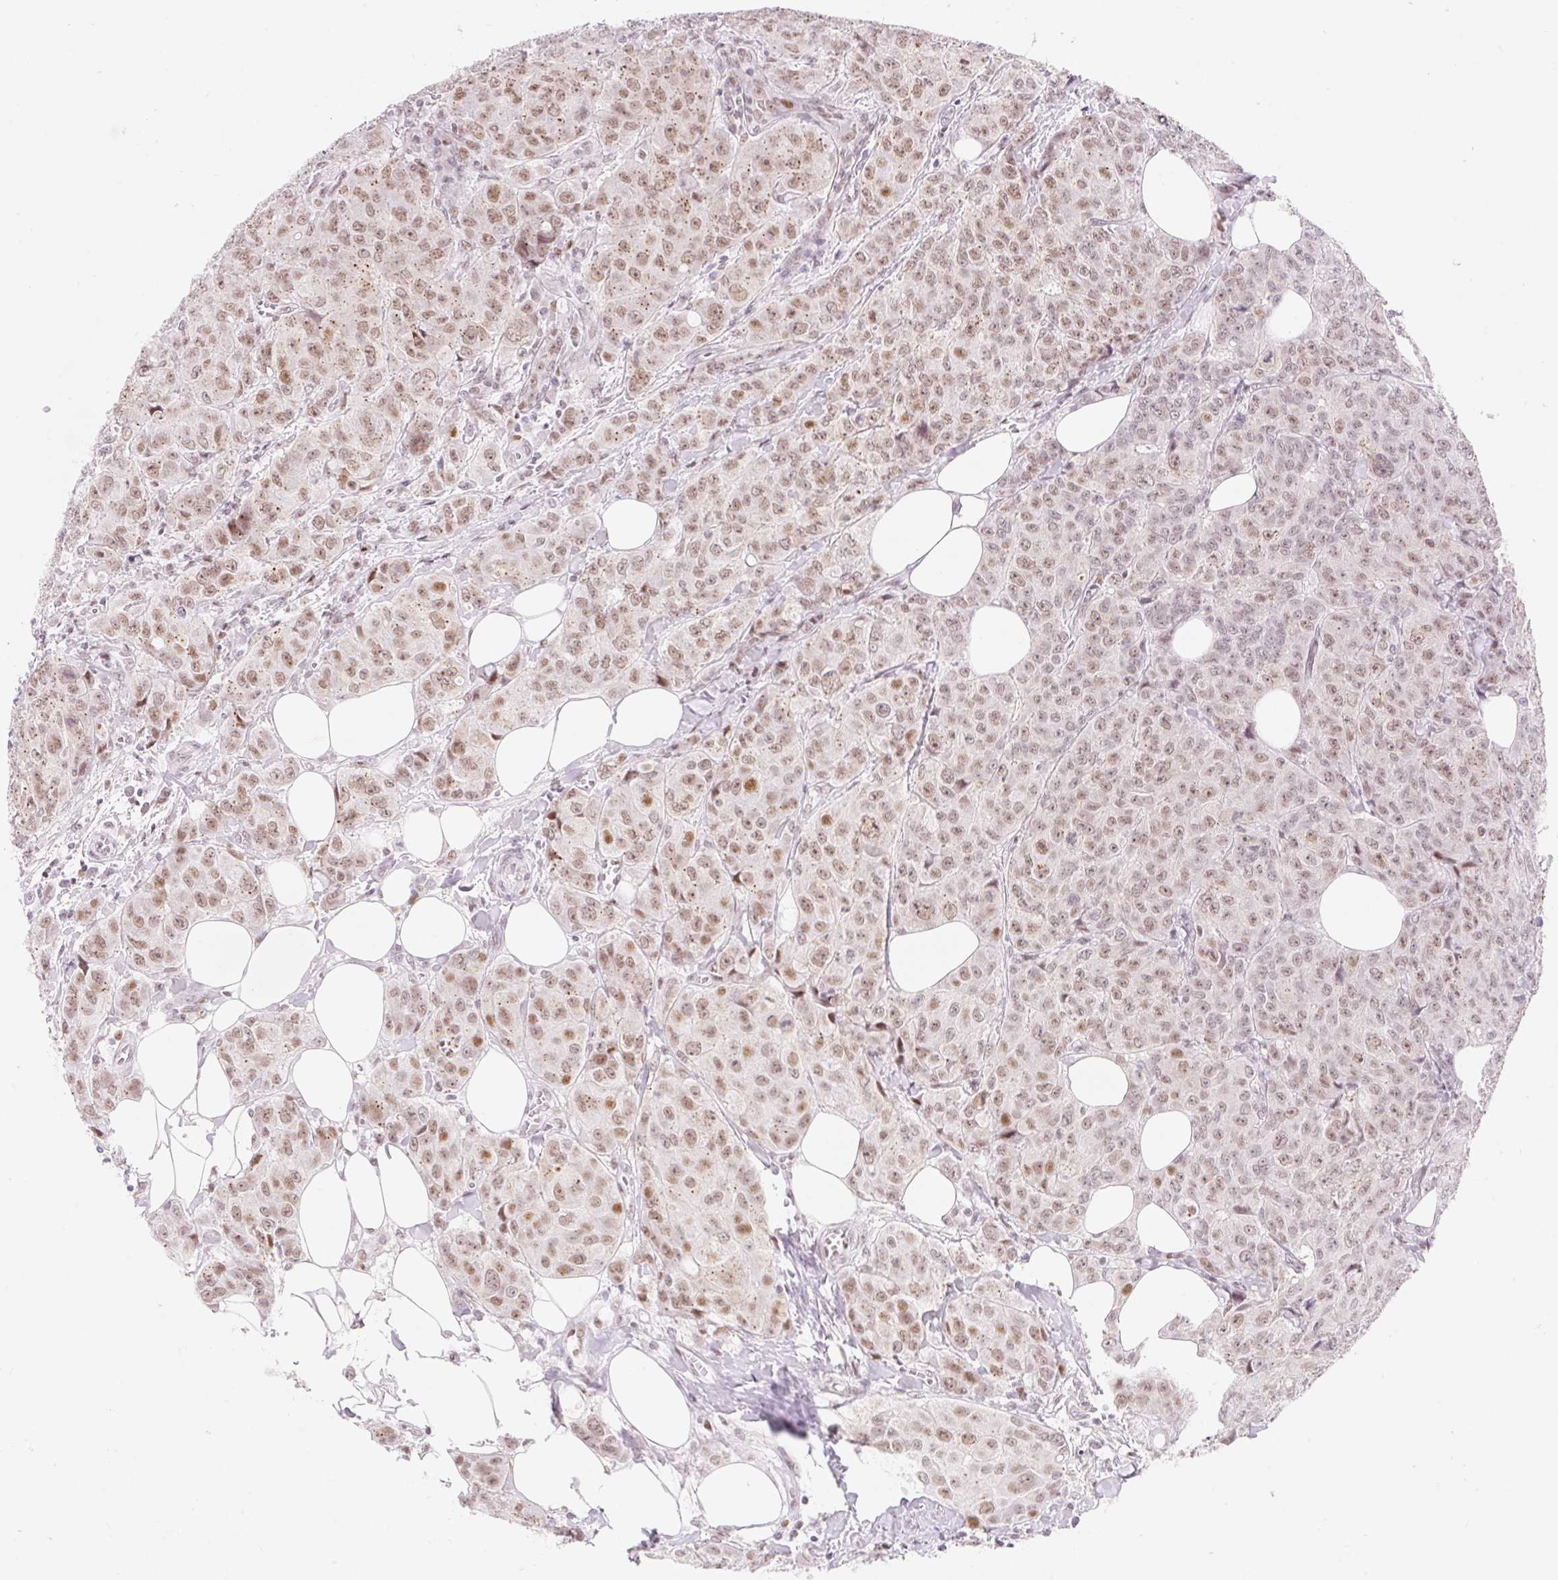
{"staining": {"intensity": "moderate", "quantity": ">75%", "location": "nuclear"}, "tissue": "breast cancer", "cell_type": "Tumor cells", "image_type": "cancer", "snomed": [{"axis": "morphology", "description": "Duct carcinoma"}, {"axis": "topography", "description": "Breast"}], "caption": "Human breast cancer (intraductal carcinoma) stained with a protein marker demonstrates moderate staining in tumor cells.", "gene": "H2BW1", "patient": {"sex": "female", "age": 43}}